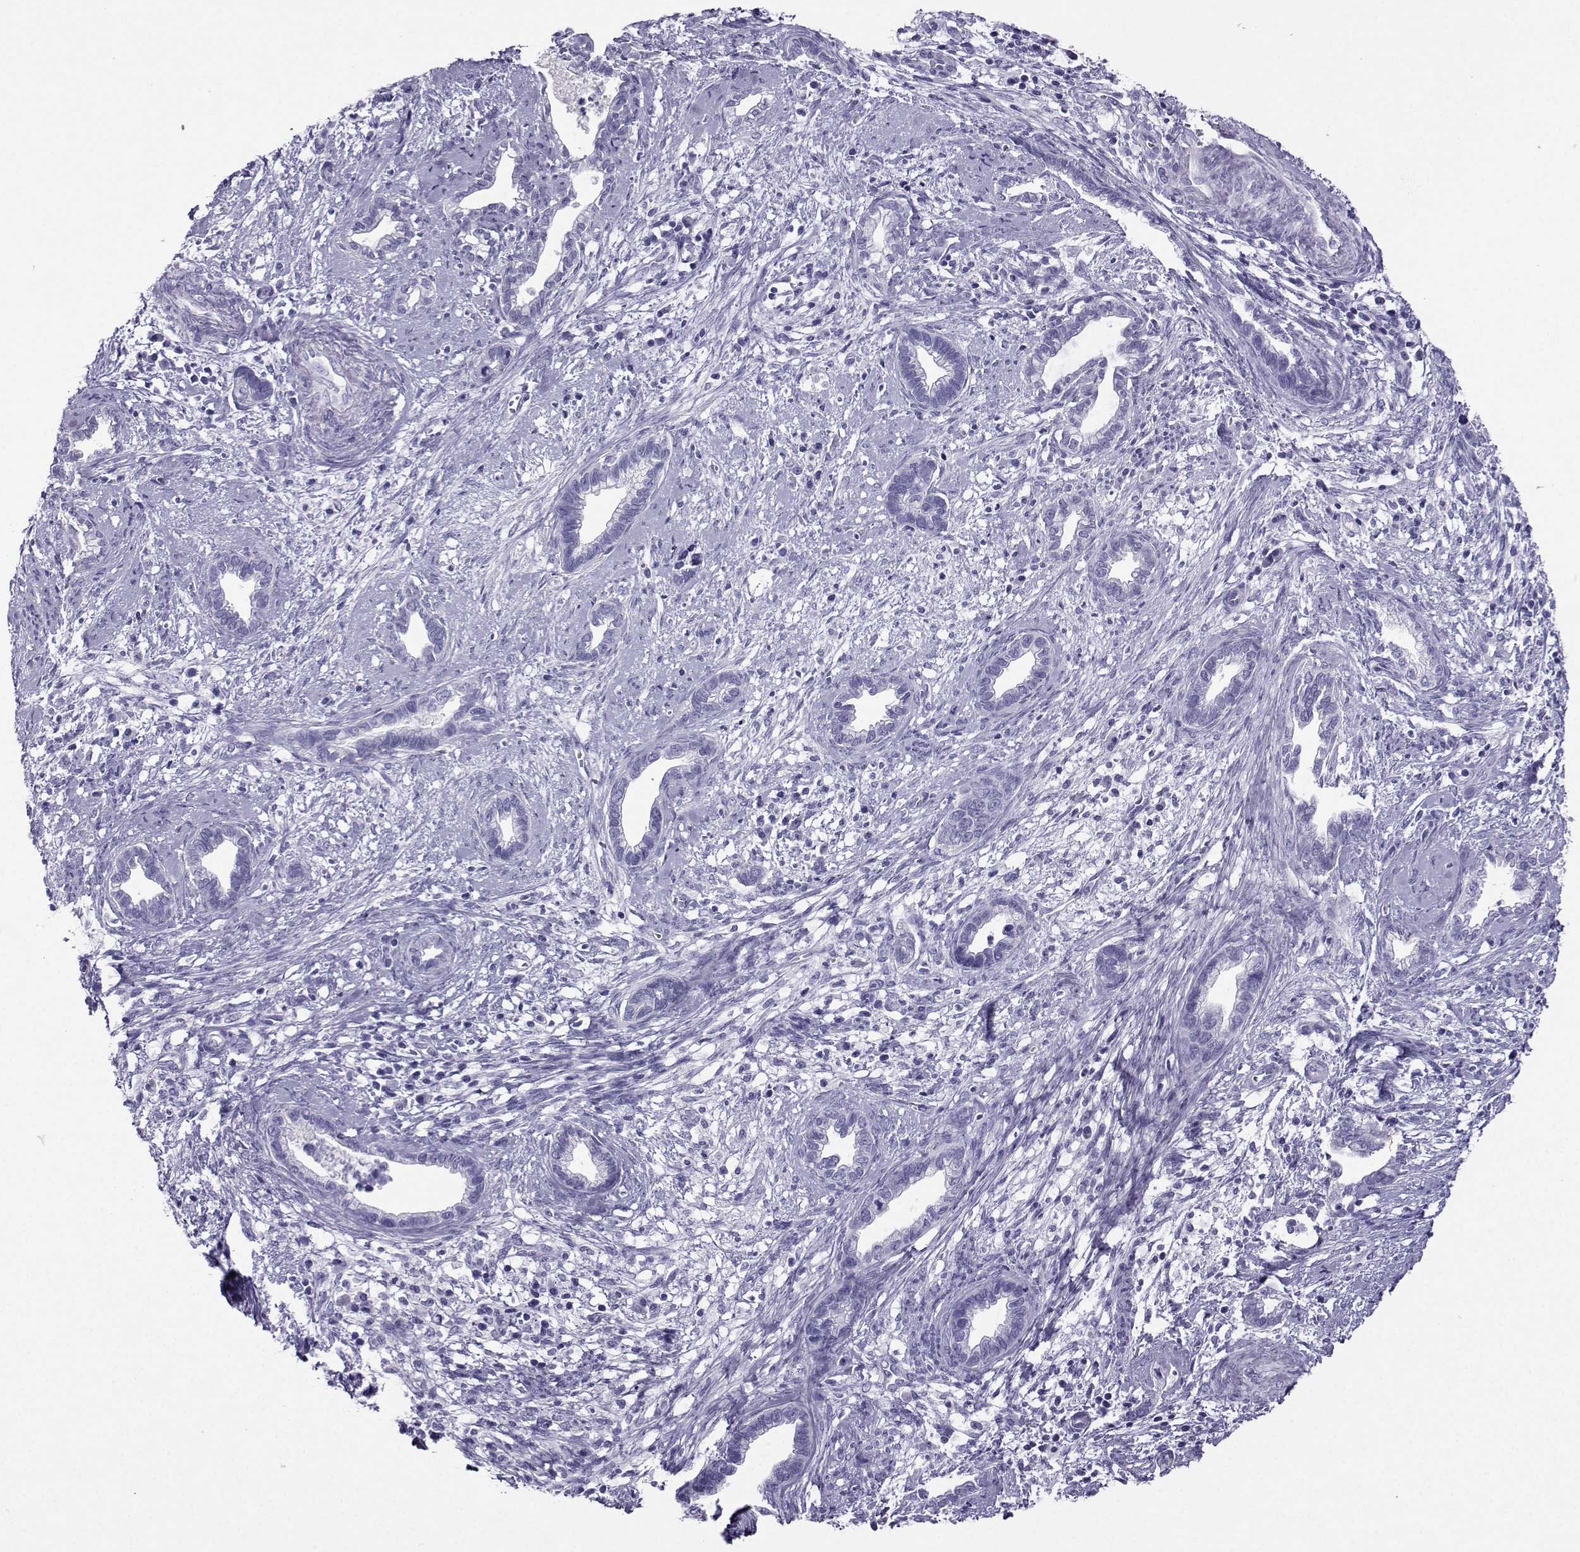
{"staining": {"intensity": "negative", "quantity": "none", "location": "none"}, "tissue": "cervical cancer", "cell_type": "Tumor cells", "image_type": "cancer", "snomed": [{"axis": "morphology", "description": "Adenocarcinoma, NOS"}, {"axis": "topography", "description": "Cervix"}], "caption": "This is a histopathology image of IHC staining of cervical adenocarcinoma, which shows no expression in tumor cells.", "gene": "CRYBB1", "patient": {"sex": "female", "age": 62}}